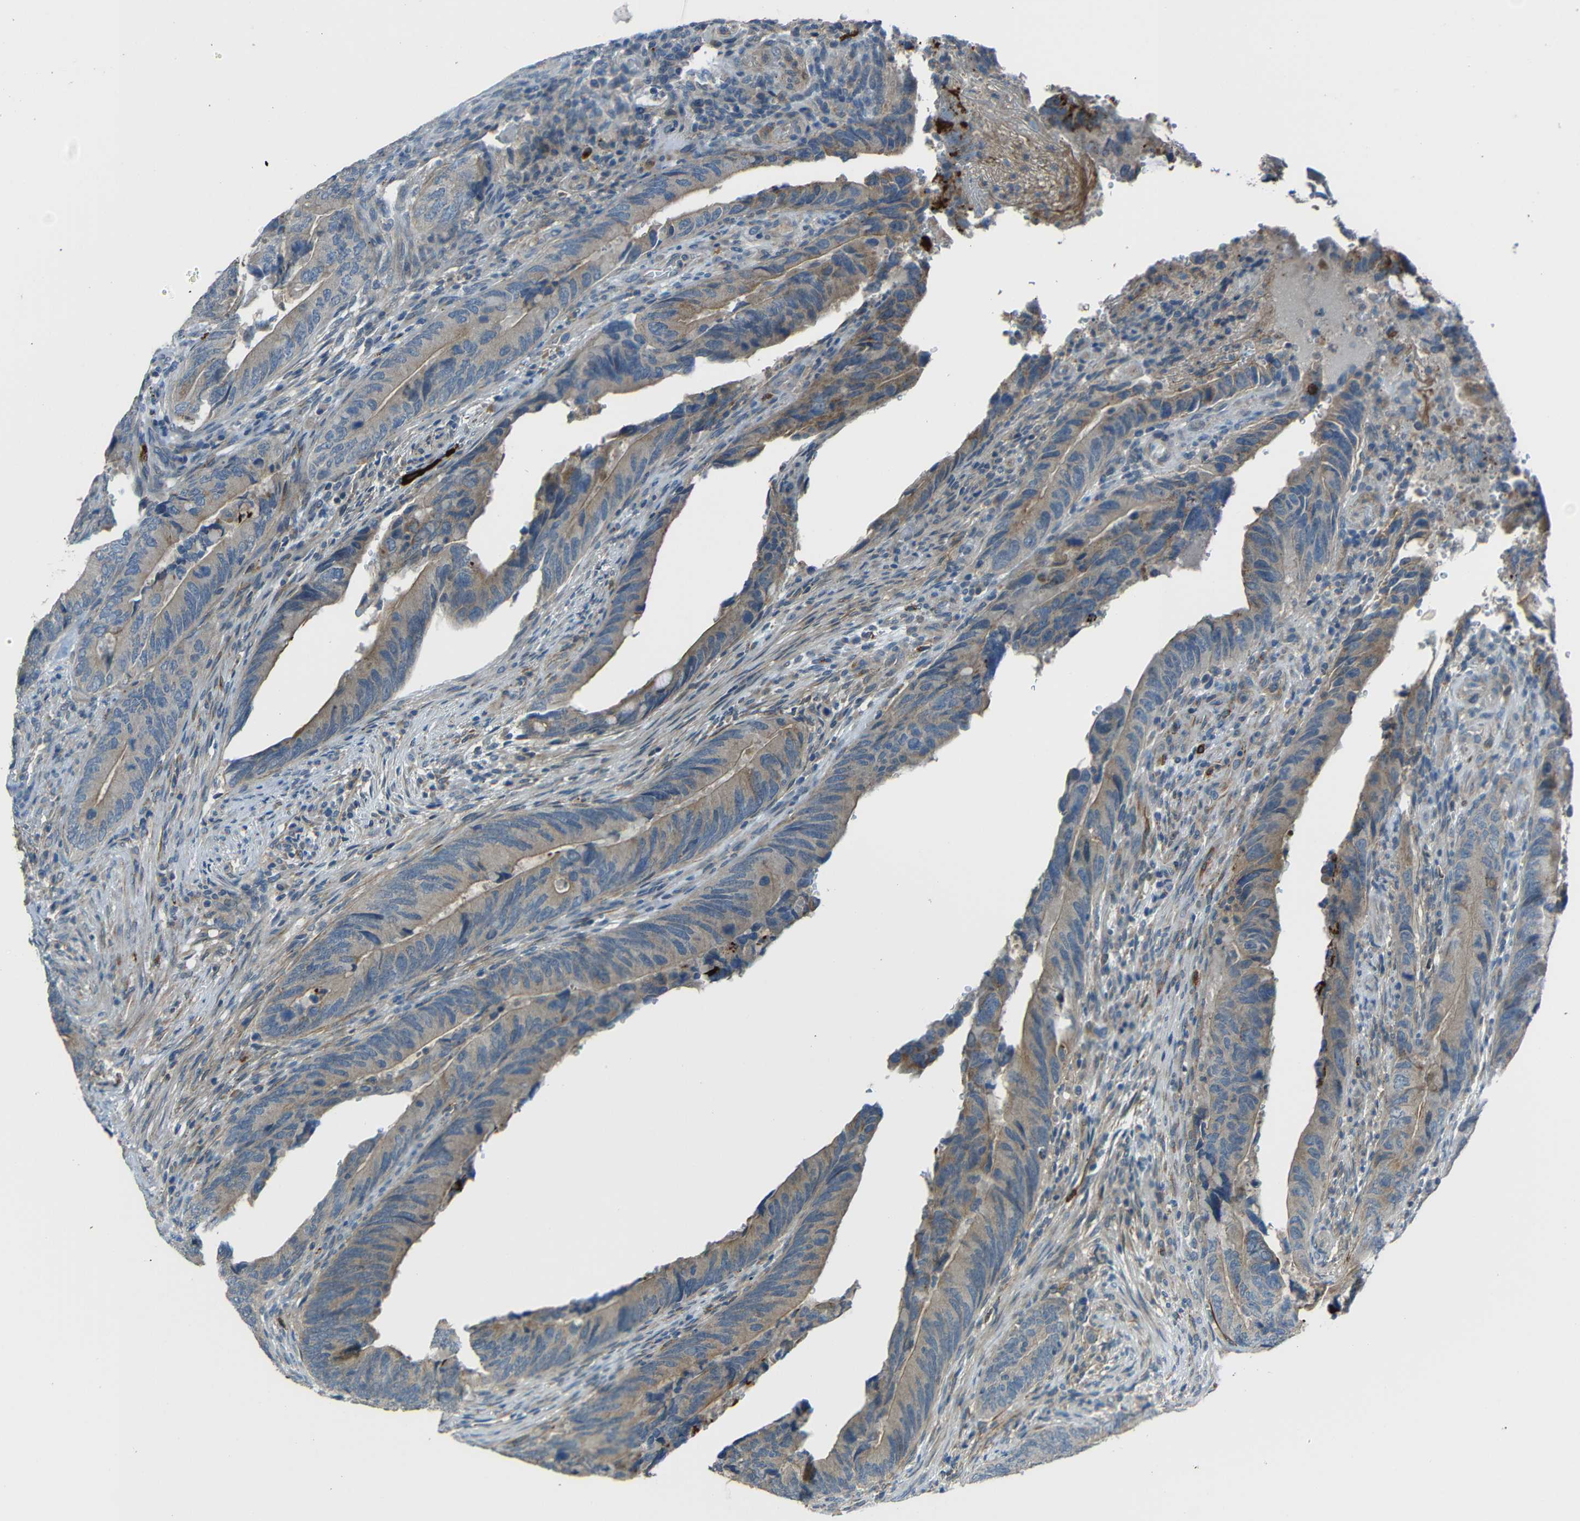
{"staining": {"intensity": "weak", "quantity": ">75%", "location": "cytoplasmic/membranous"}, "tissue": "colorectal cancer", "cell_type": "Tumor cells", "image_type": "cancer", "snomed": [{"axis": "morphology", "description": "Normal tissue, NOS"}, {"axis": "morphology", "description": "Adenocarcinoma, NOS"}, {"axis": "topography", "description": "Colon"}], "caption": "Weak cytoplasmic/membranous positivity is seen in about >75% of tumor cells in colorectal cancer.", "gene": "DCLK1", "patient": {"sex": "male", "age": 56}}